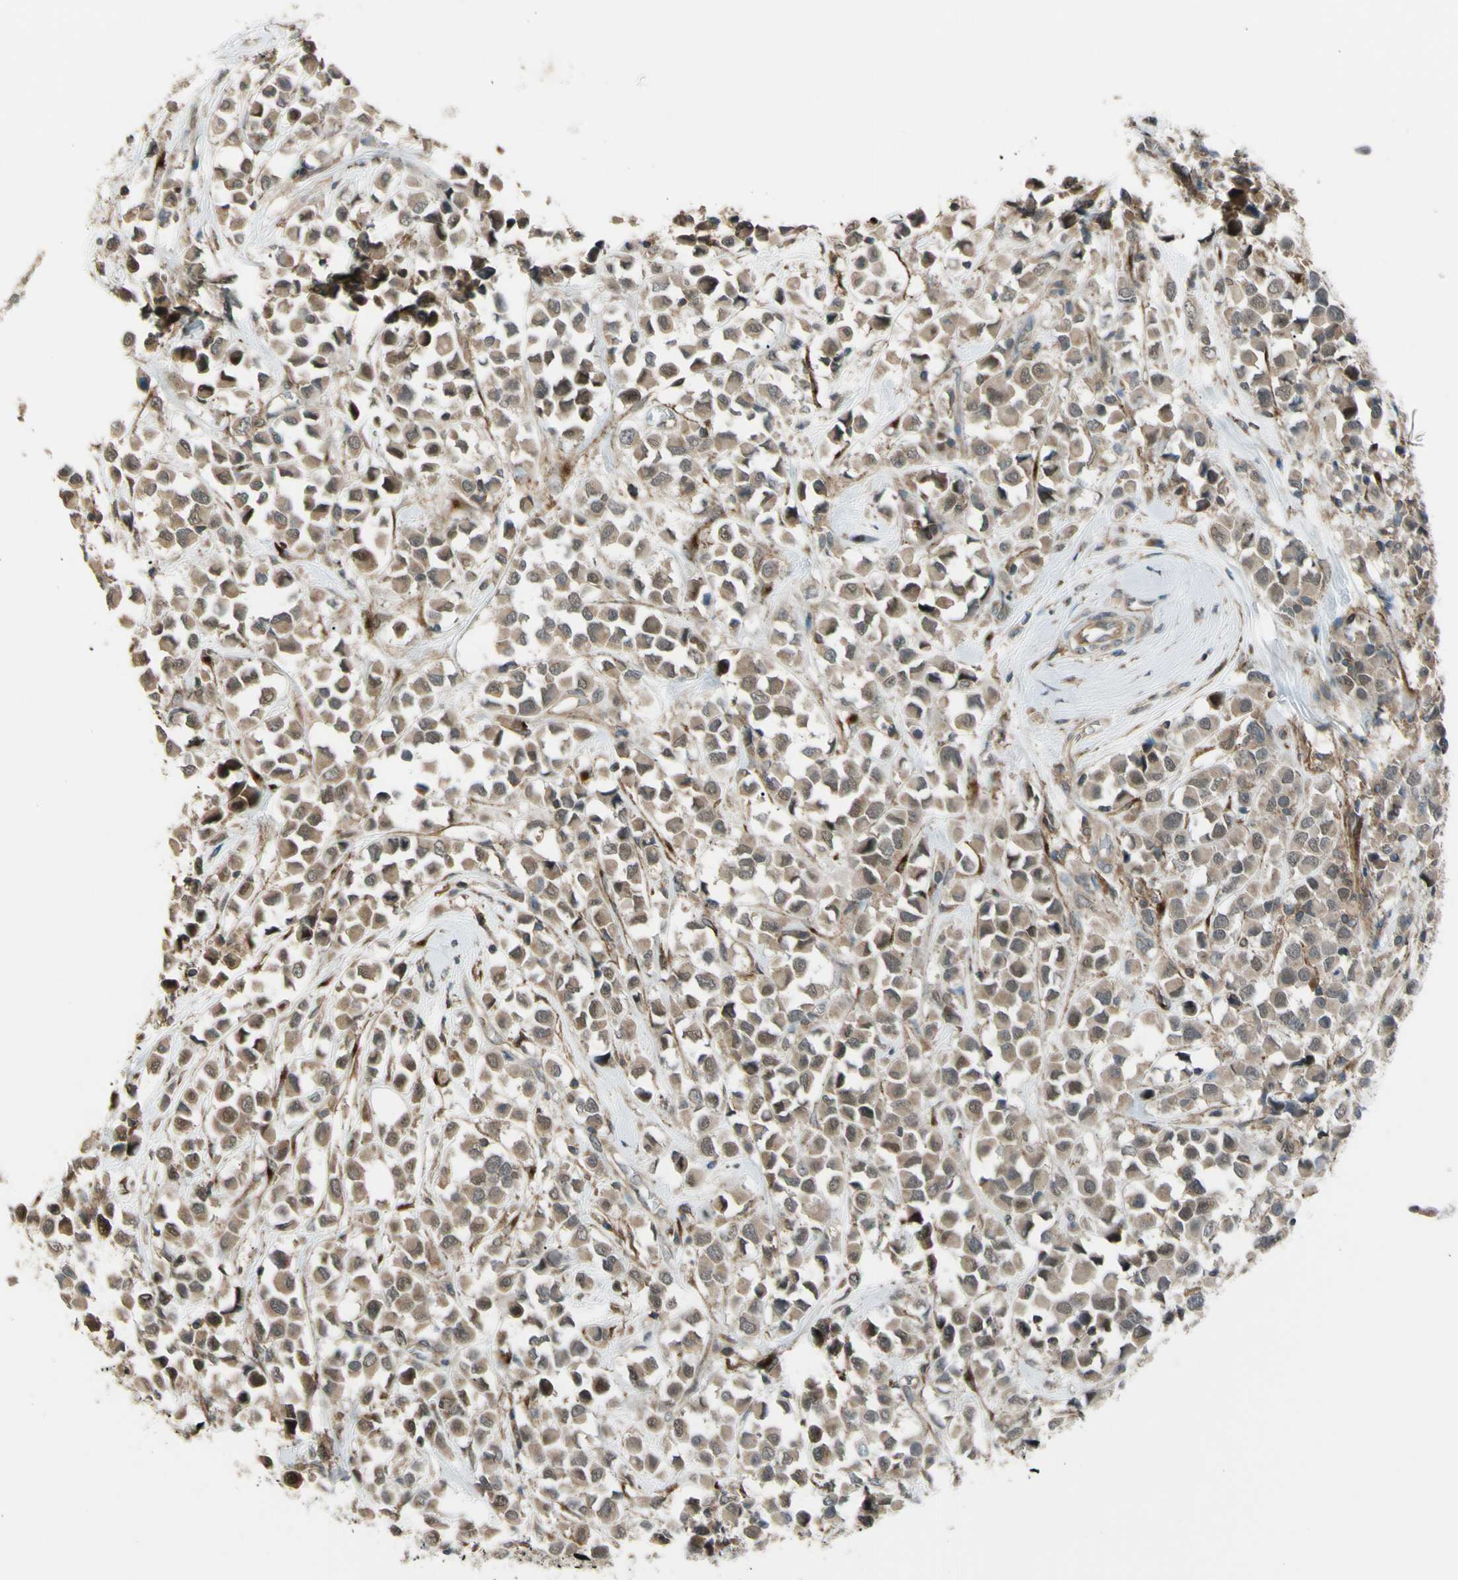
{"staining": {"intensity": "weak", "quantity": ">75%", "location": "cytoplasmic/membranous,nuclear"}, "tissue": "breast cancer", "cell_type": "Tumor cells", "image_type": "cancer", "snomed": [{"axis": "morphology", "description": "Duct carcinoma"}, {"axis": "topography", "description": "Breast"}], "caption": "Breast cancer (invasive ductal carcinoma) was stained to show a protein in brown. There is low levels of weak cytoplasmic/membranous and nuclear staining in approximately >75% of tumor cells.", "gene": "FLII", "patient": {"sex": "female", "age": 61}}